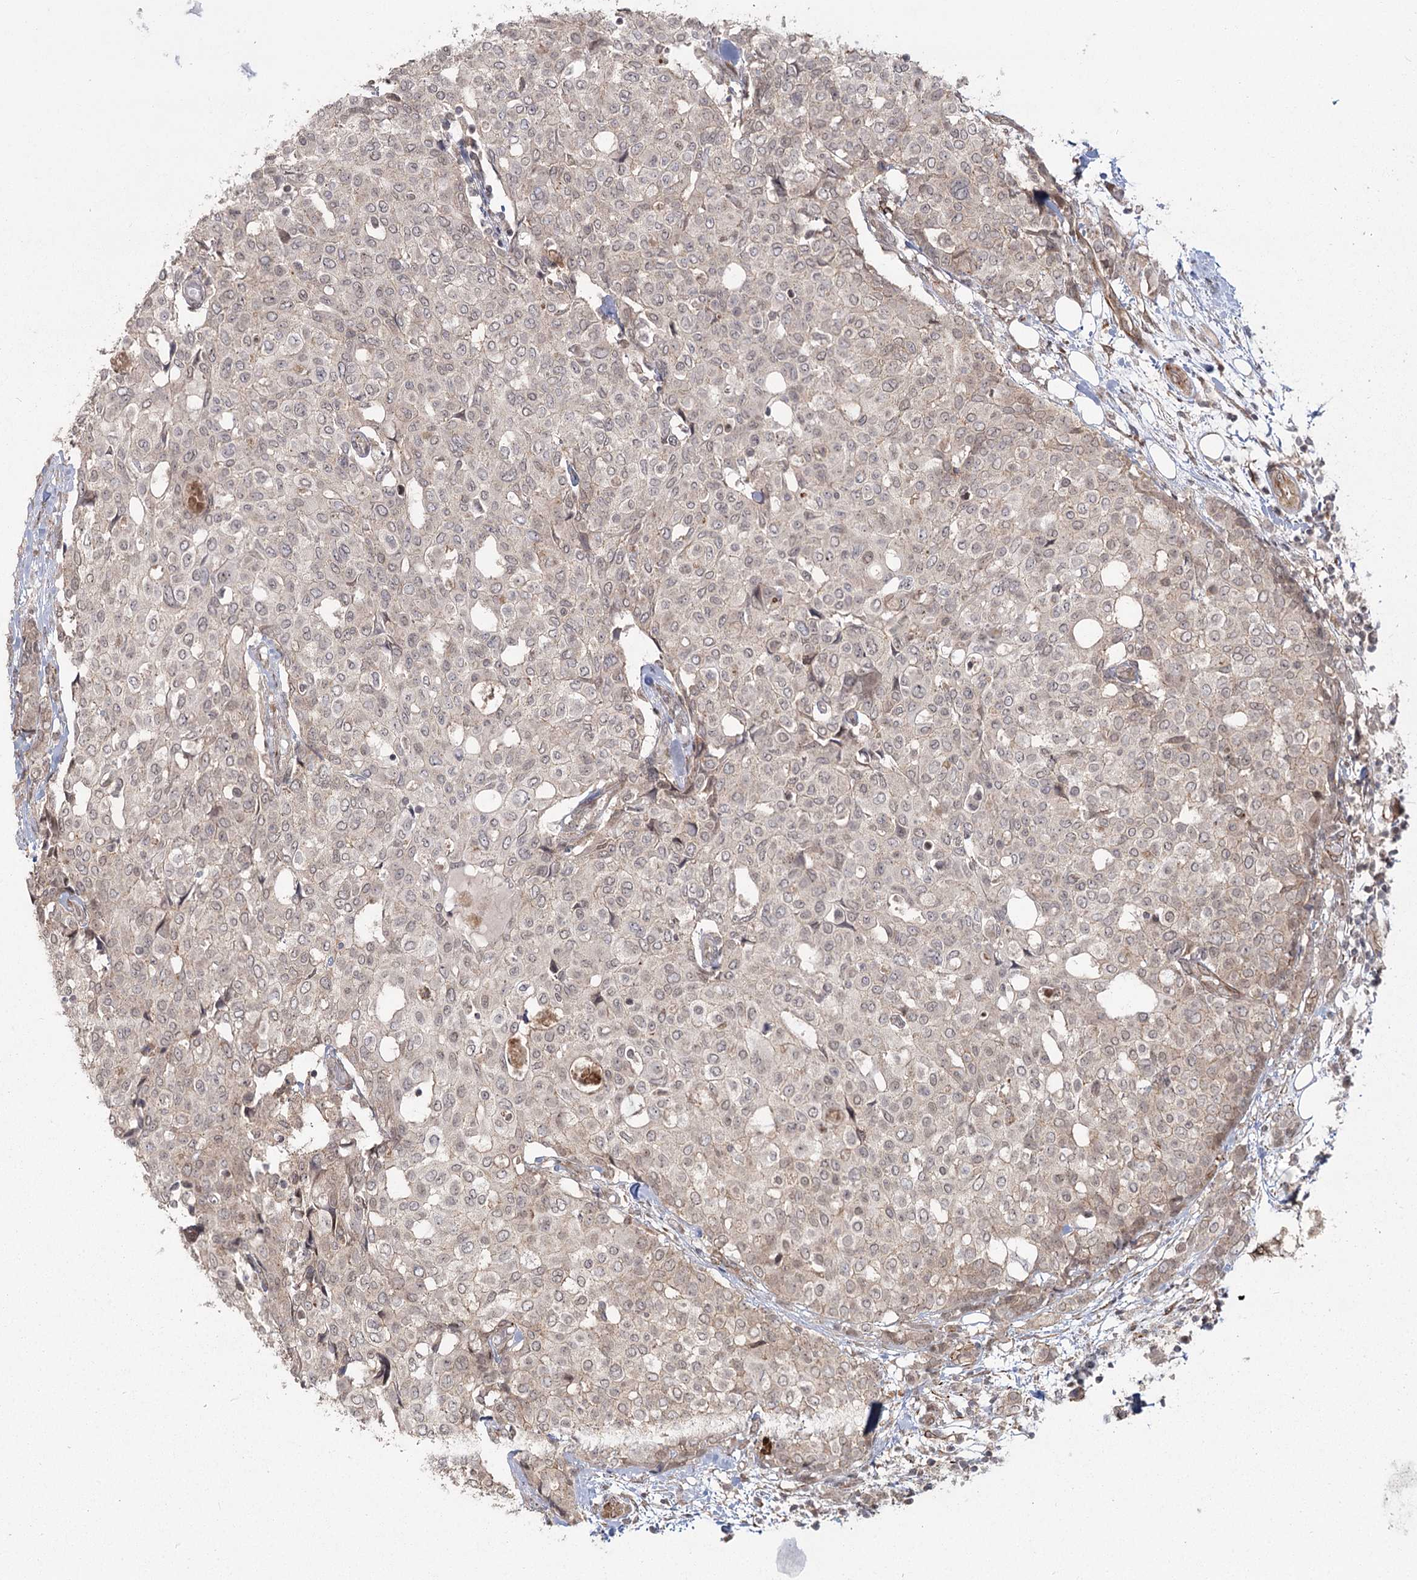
{"staining": {"intensity": "weak", "quantity": "25%-75%", "location": "cytoplasmic/membranous,nuclear"}, "tissue": "breast cancer", "cell_type": "Tumor cells", "image_type": "cancer", "snomed": [{"axis": "morphology", "description": "Lobular carcinoma"}, {"axis": "topography", "description": "Breast"}], "caption": "Breast cancer (lobular carcinoma) stained with a brown dye displays weak cytoplasmic/membranous and nuclear positive expression in approximately 25%-75% of tumor cells.", "gene": "AP2M1", "patient": {"sex": "female", "age": 51}}